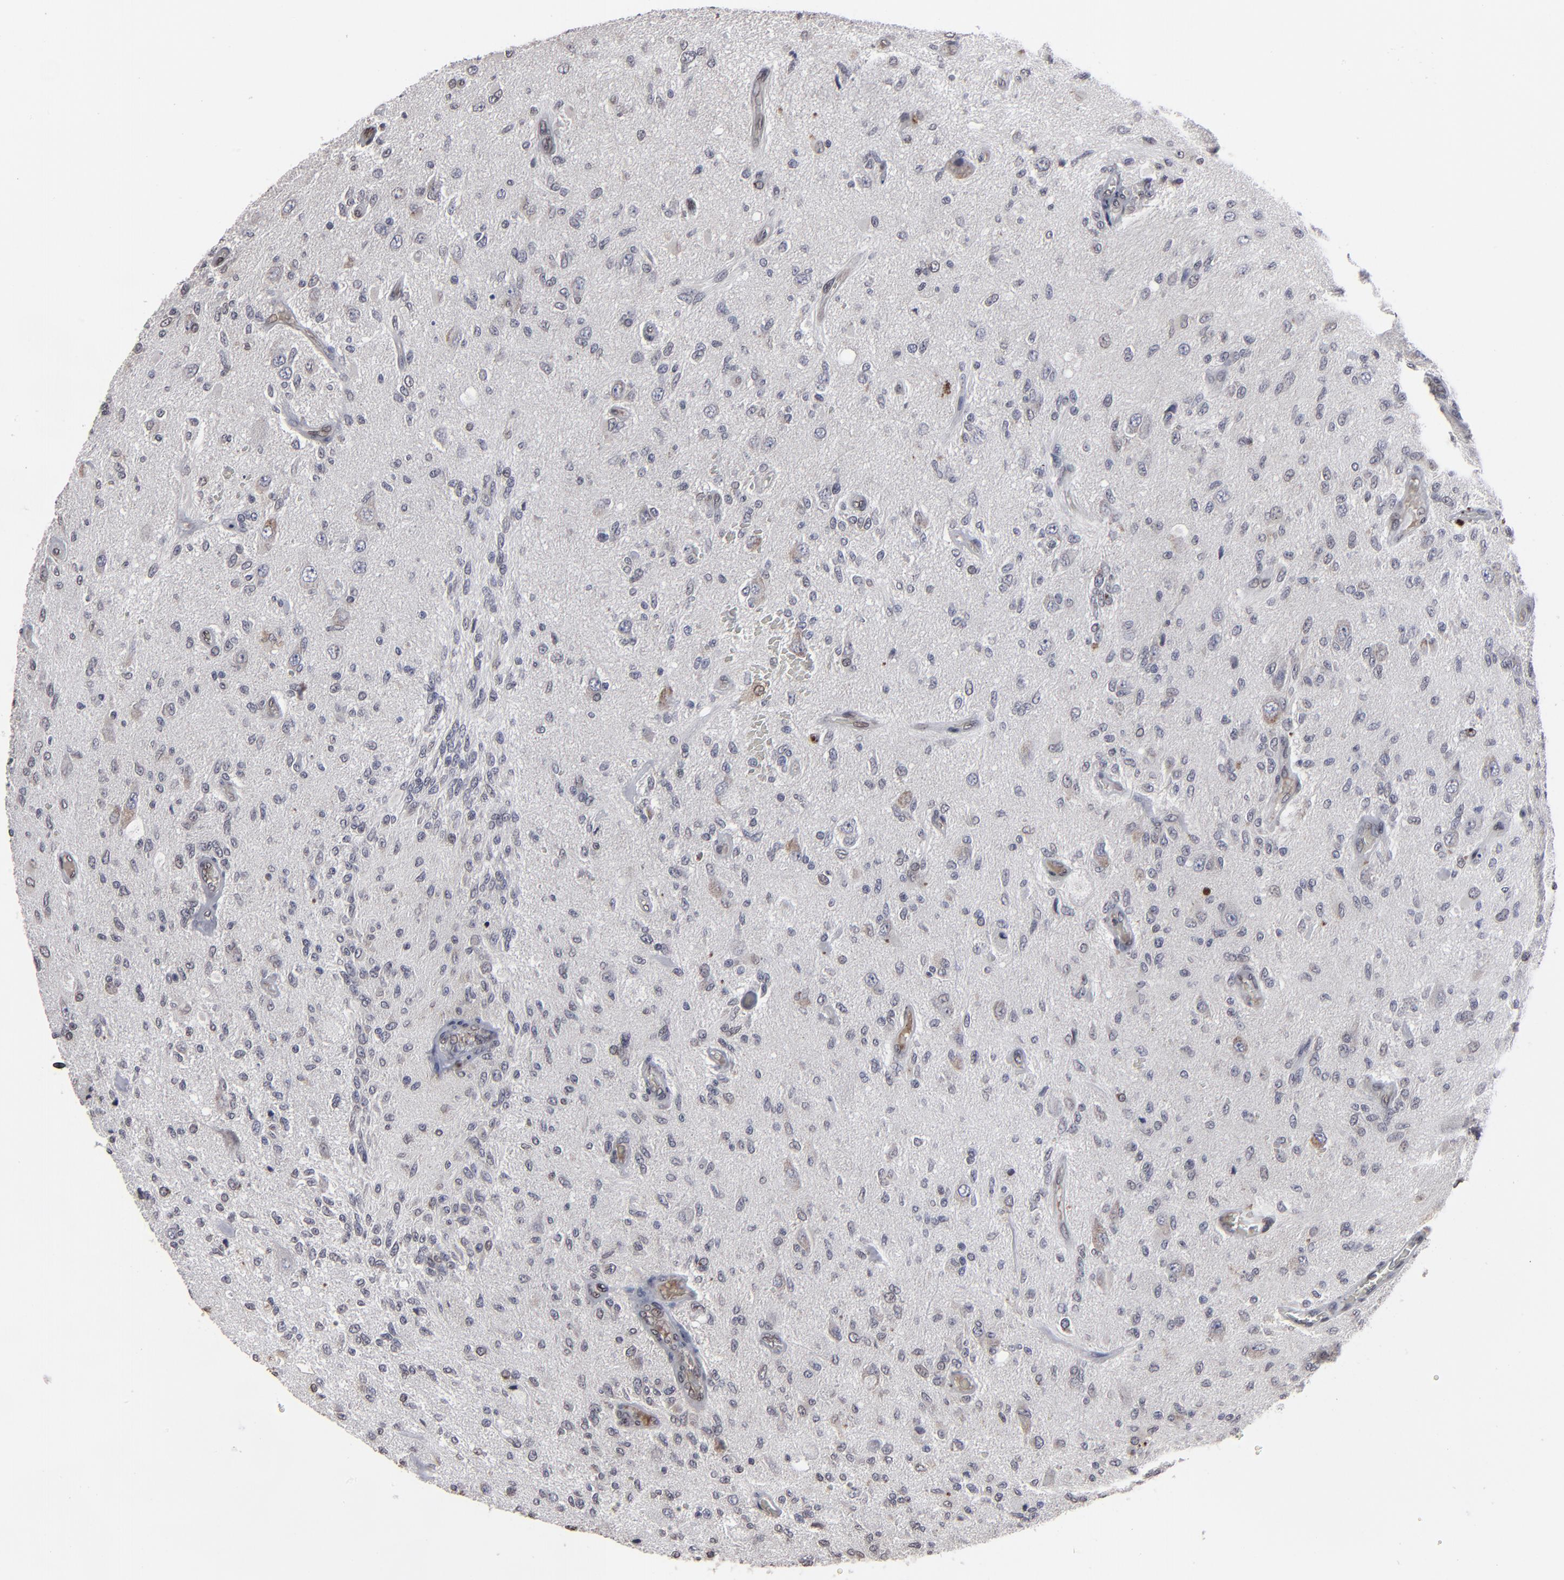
{"staining": {"intensity": "weak", "quantity": "<25%", "location": "nuclear"}, "tissue": "glioma", "cell_type": "Tumor cells", "image_type": "cancer", "snomed": [{"axis": "morphology", "description": "Normal tissue, NOS"}, {"axis": "morphology", "description": "Glioma, malignant, High grade"}, {"axis": "topography", "description": "Cerebral cortex"}], "caption": "Micrograph shows no significant protein positivity in tumor cells of glioma.", "gene": "BAZ1A", "patient": {"sex": "male", "age": 77}}